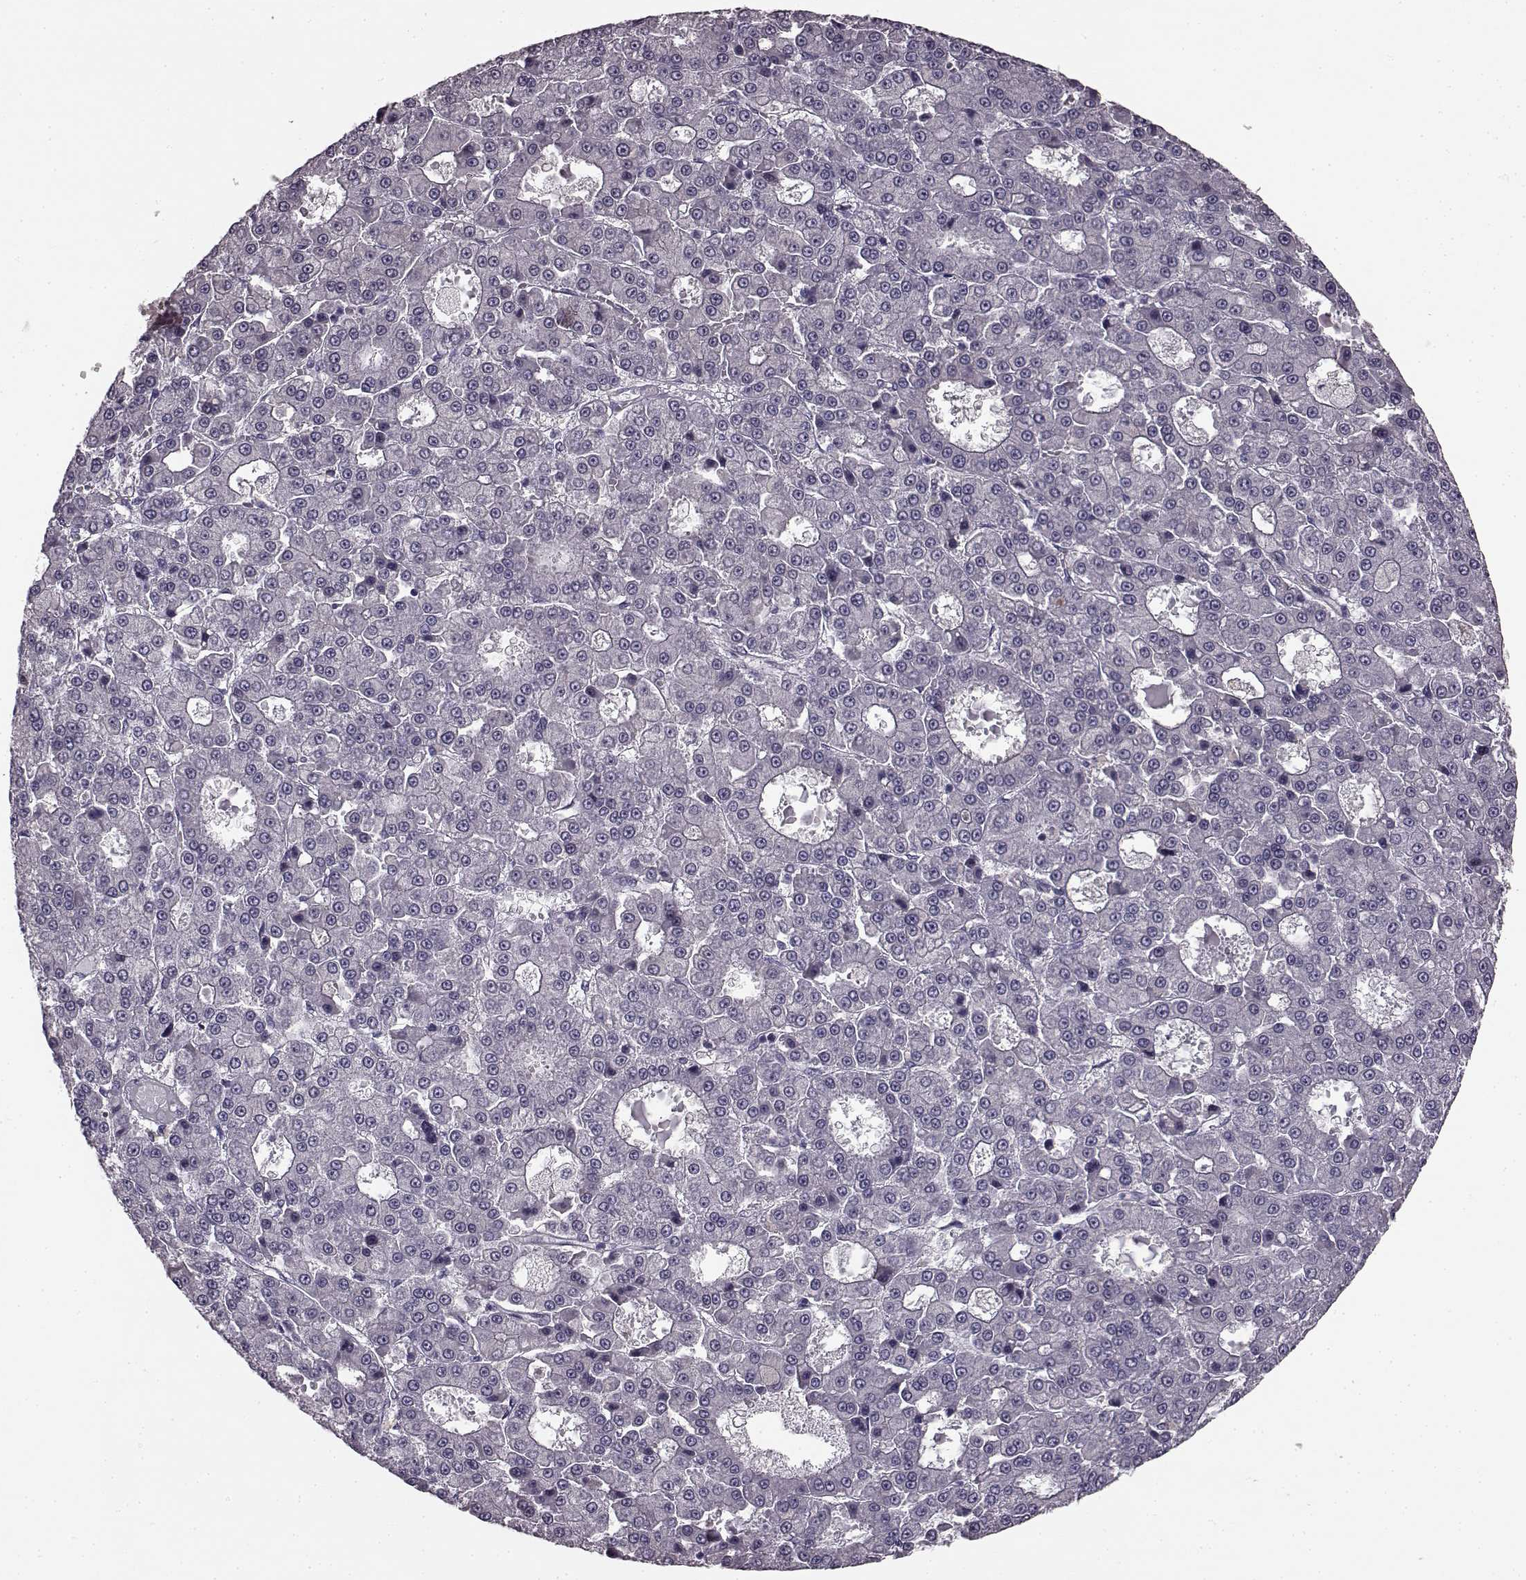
{"staining": {"intensity": "negative", "quantity": "none", "location": "none"}, "tissue": "liver cancer", "cell_type": "Tumor cells", "image_type": "cancer", "snomed": [{"axis": "morphology", "description": "Carcinoma, Hepatocellular, NOS"}, {"axis": "topography", "description": "Liver"}], "caption": "Tumor cells are negative for protein expression in human liver cancer.", "gene": "SLCO3A1", "patient": {"sex": "male", "age": 70}}